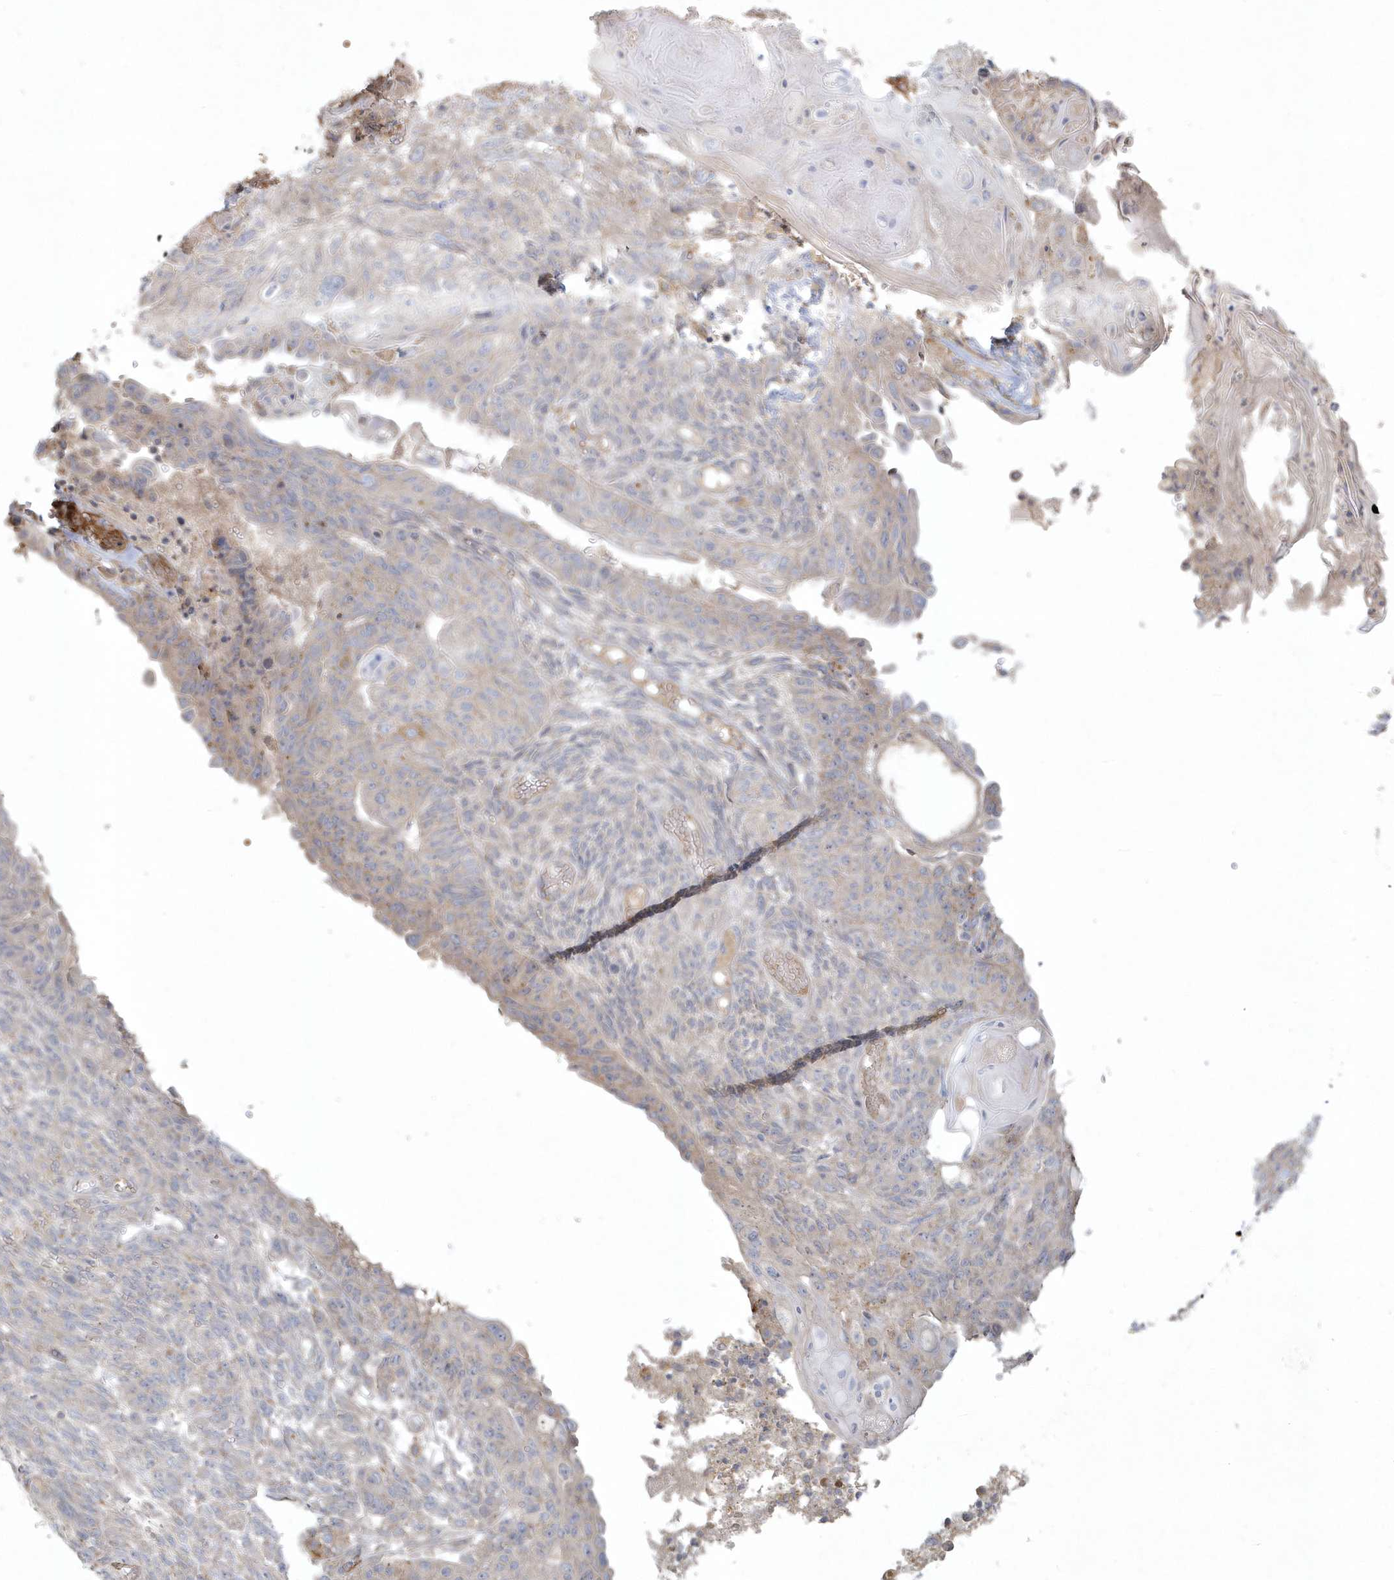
{"staining": {"intensity": "negative", "quantity": "none", "location": "none"}, "tissue": "endometrial cancer", "cell_type": "Tumor cells", "image_type": "cancer", "snomed": [{"axis": "morphology", "description": "Adenocarcinoma, NOS"}, {"axis": "topography", "description": "Endometrium"}], "caption": "Protein analysis of endometrial cancer exhibits no significant expression in tumor cells.", "gene": "BLTP3A", "patient": {"sex": "female", "age": 32}}